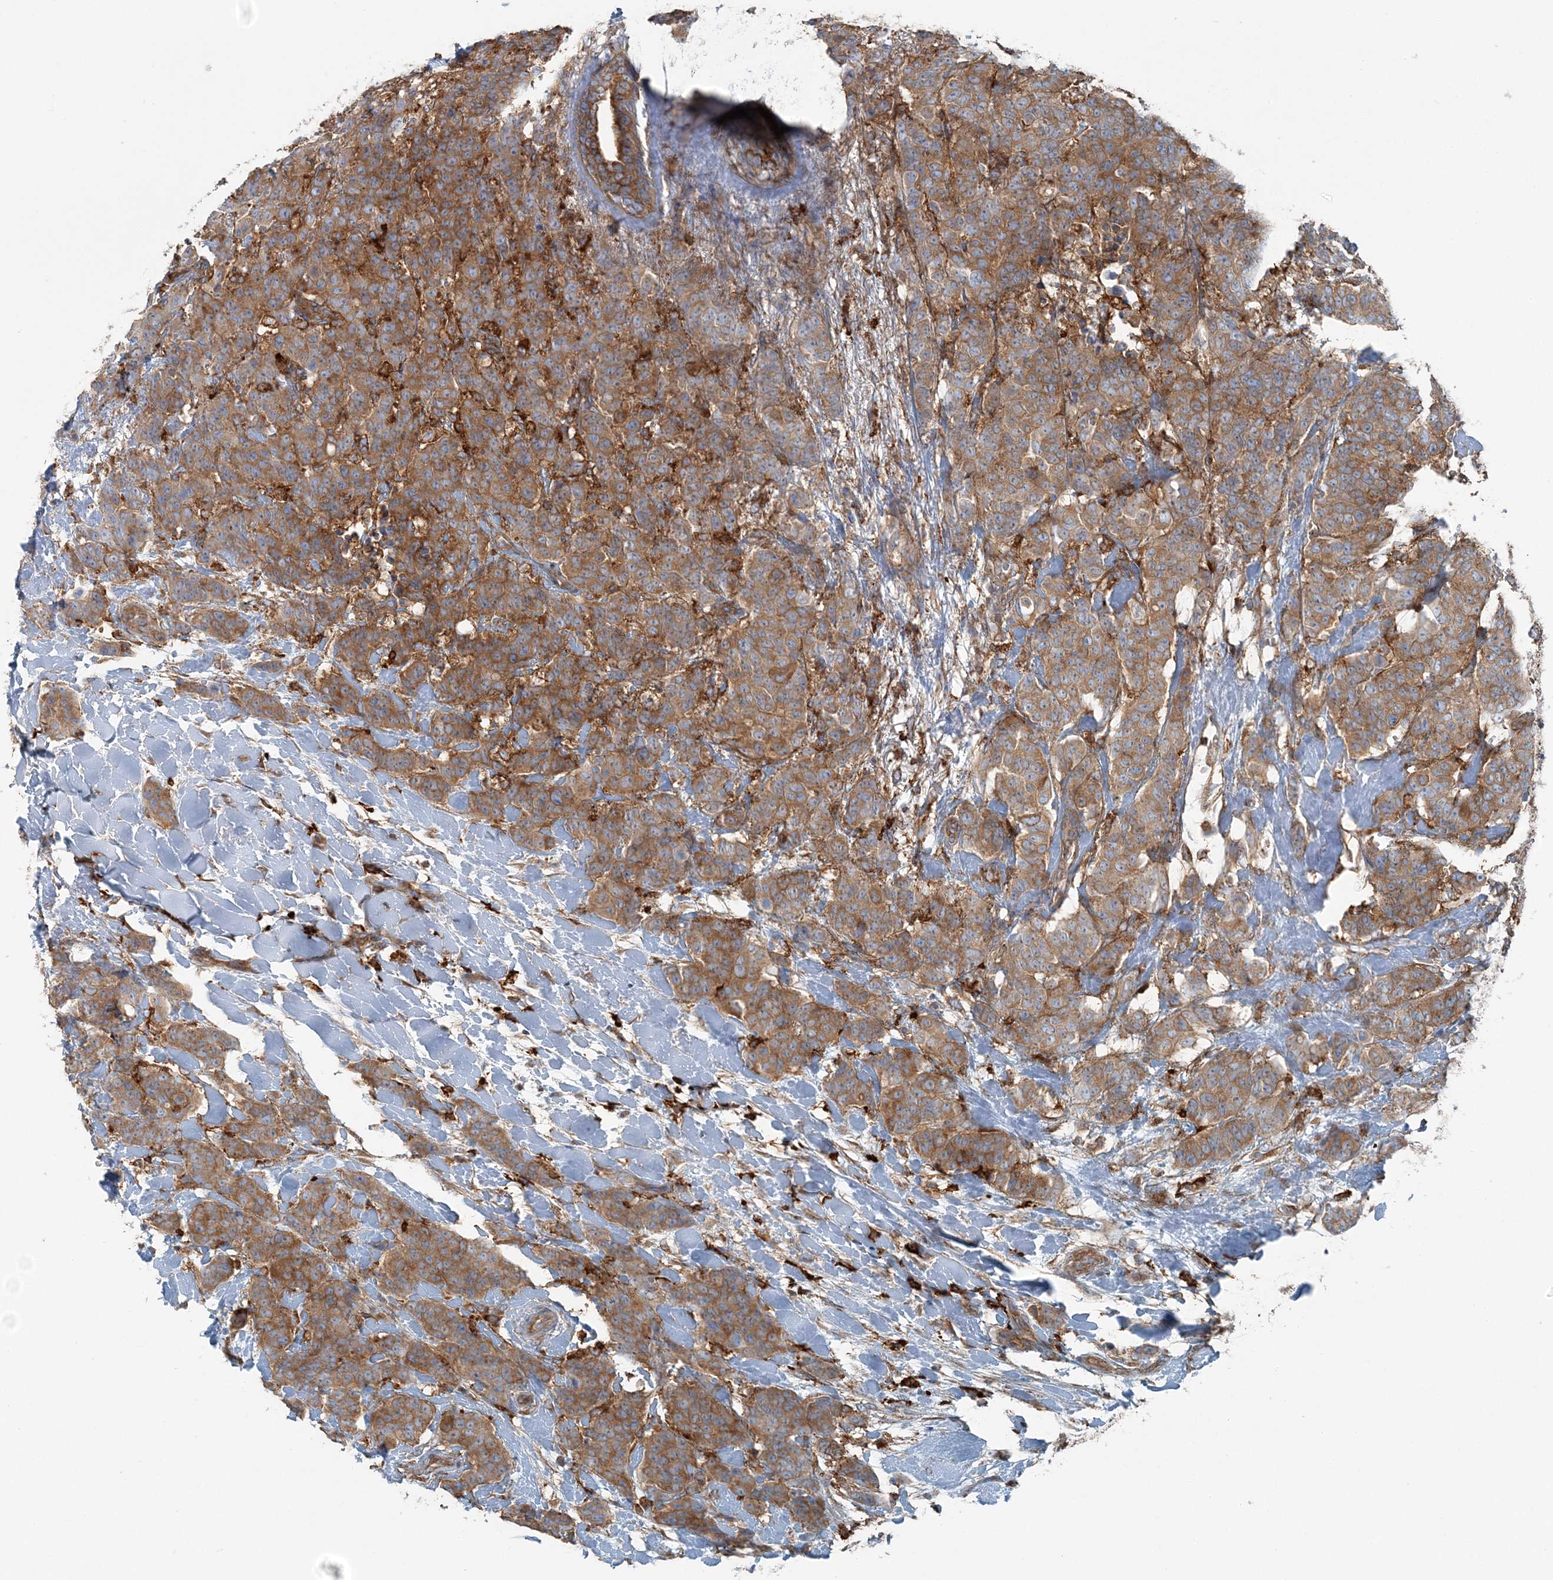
{"staining": {"intensity": "moderate", "quantity": ">75%", "location": "cytoplasmic/membranous"}, "tissue": "breast cancer", "cell_type": "Tumor cells", "image_type": "cancer", "snomed": [{"axis": "morphology", "description": "Duct carcinoma"}, {"axis": "topography", "description": "Breast"}], "caption": "Tumor cells exhibit moderate cytoplasmic/membranous expression in about >75% of cells in invasive ductal carcinoma (breast).", "gene": "SNX2", "patient": {"sex": "female", "age": 40}}